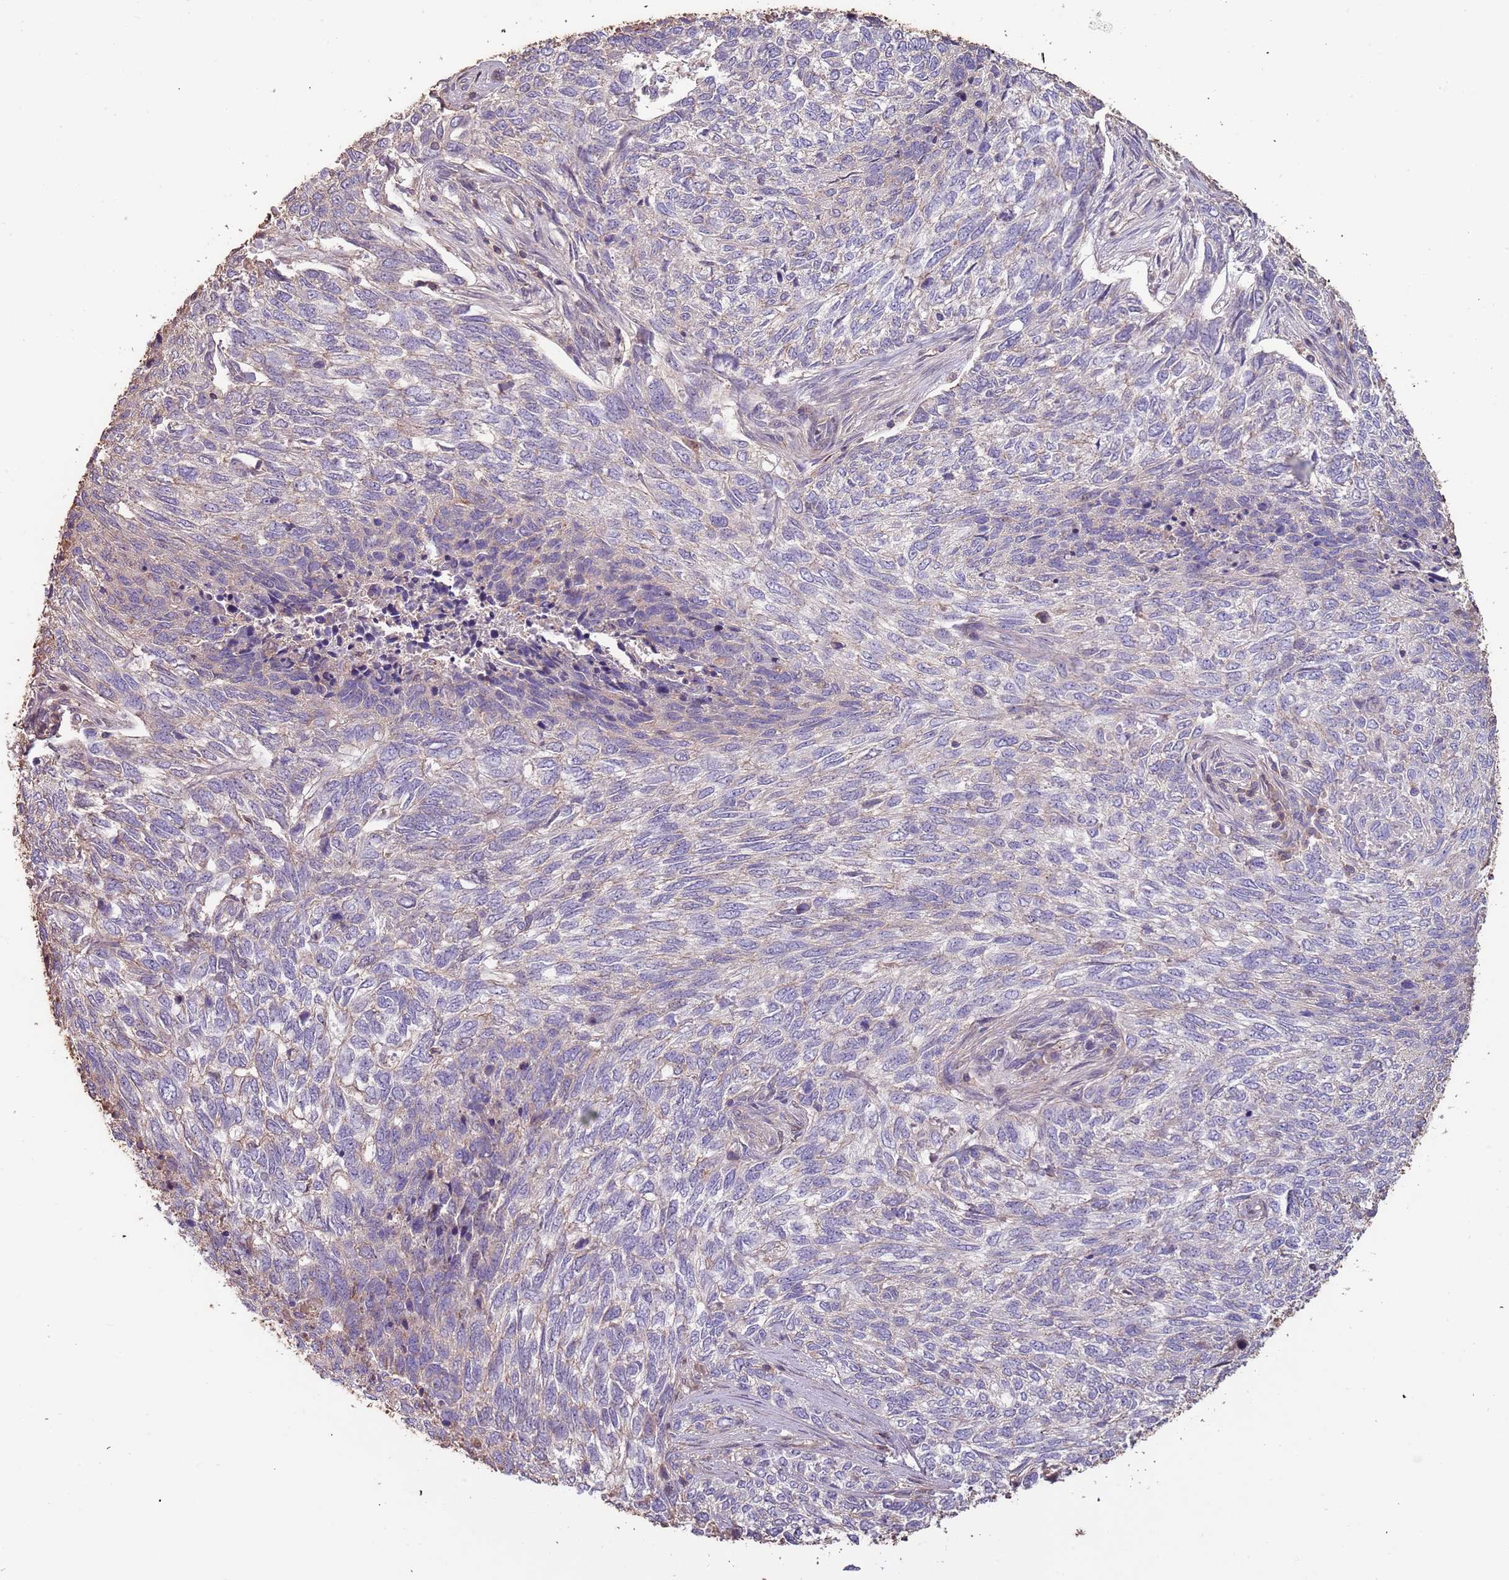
{"staining": {"intensity": "negative", "quantity": "none", "location": "none"}, "tissue": "skin cancer", "cell_type": "Tumor cells", "image_type": "cancer", "snomed": [{"axis": "morphology", "description": "Basal cell carcinoma"}, {"axis": "topography", "description": "Skin"}], "caption": "Immunohistochemistry (IHC) micrograph of neoplastic tissue: human basal cell carcinoma (skin) stained with DAB reveals no significant protein staining in tumor cells.", "gene": "FECH", "patient": {"sex": "female", "age": 65}}